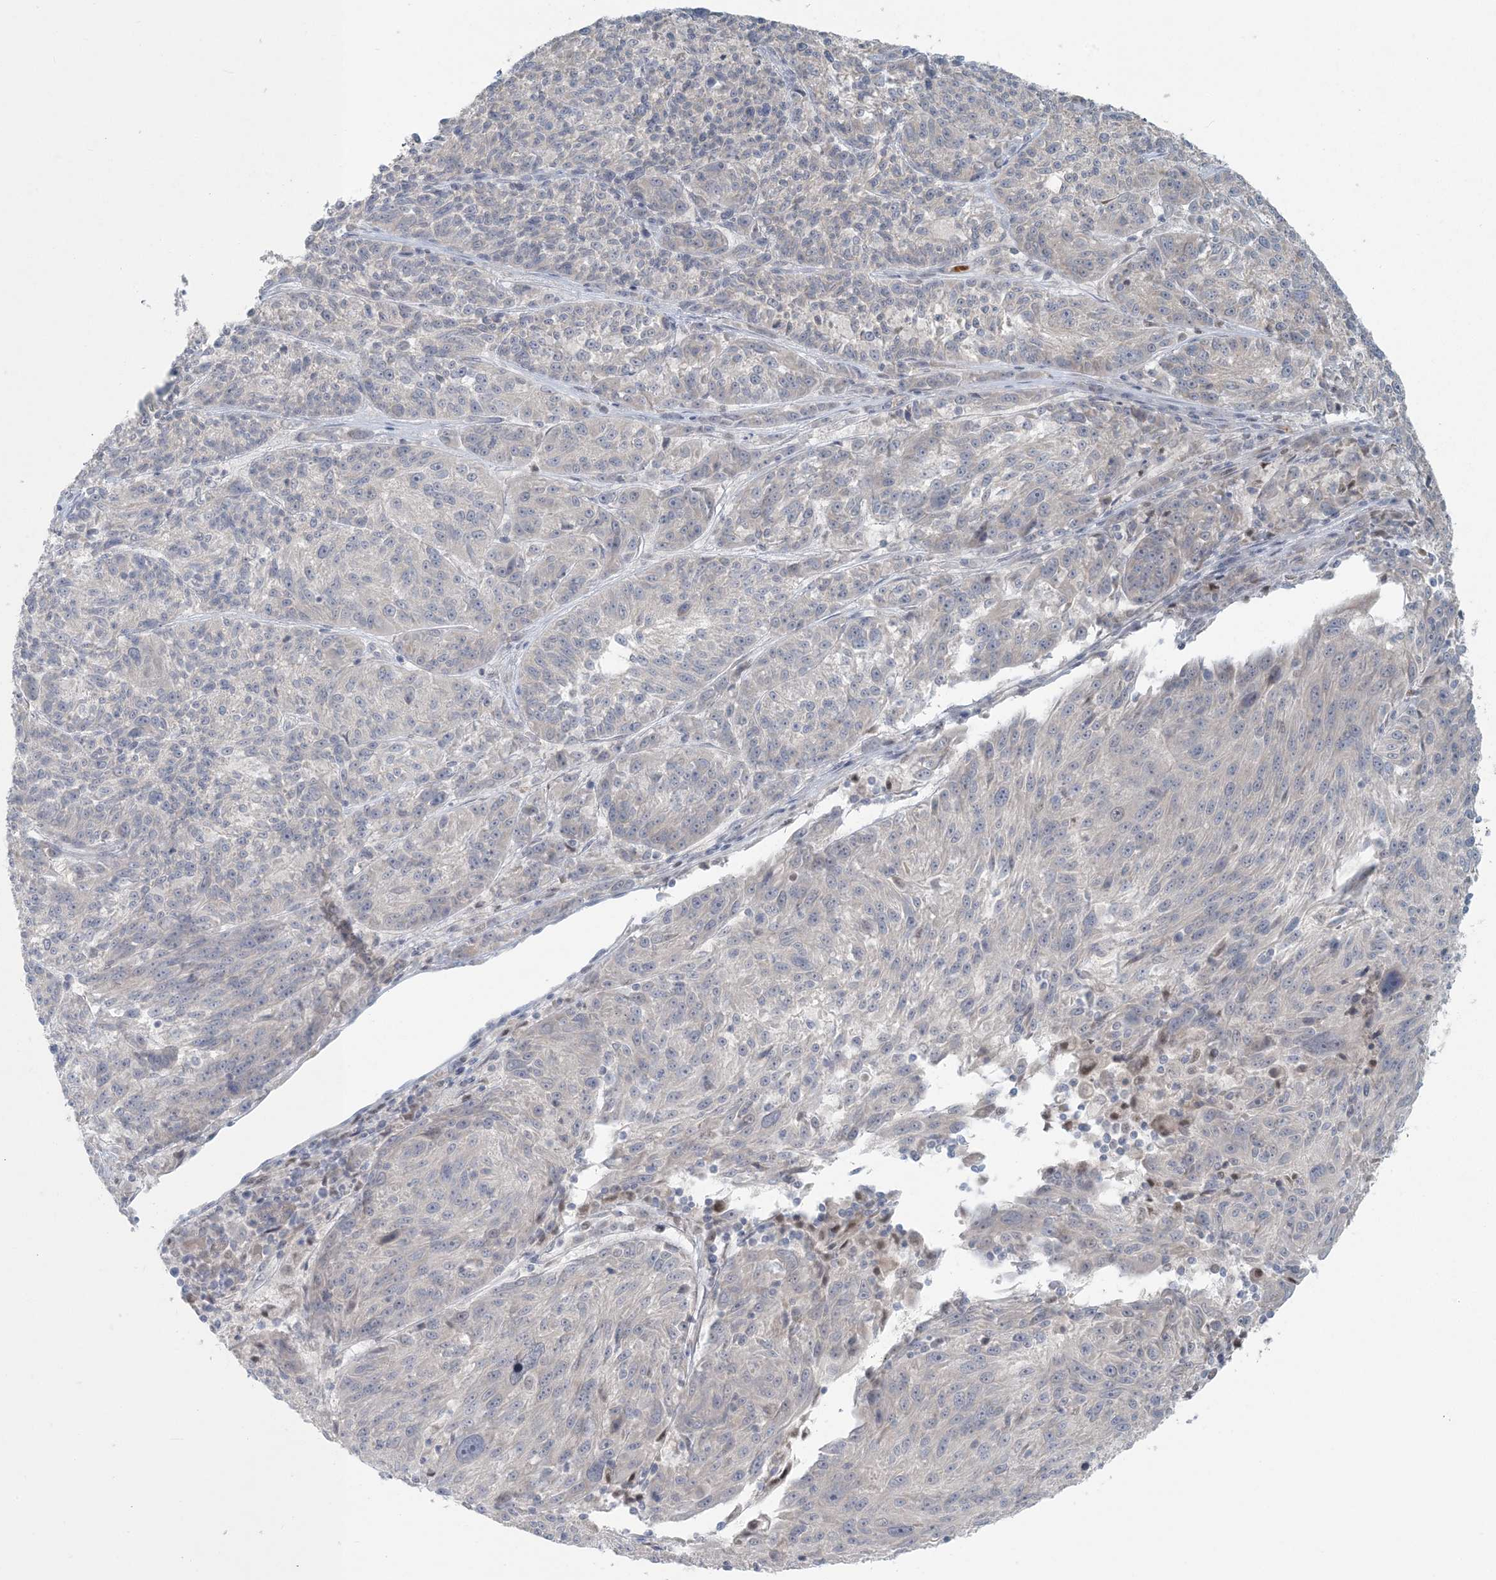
{"staining": {"intensity": "negative", "quantity": "none", "location": "none"}, "tissue": "melanoma", "cell_type": "Tumor cells", "image_type": "cancer", "snomed": [{"axis": "morphology", "description": "Malignant melanoma, NOS"}, {"axis": "topography", "description": "Skin"}], "caption": "A photomicrograph of human melanoma is negative for staining in tumor cells.", "gene": "CTDNEP1", "patient": {"sex": "male", "age": 53}}